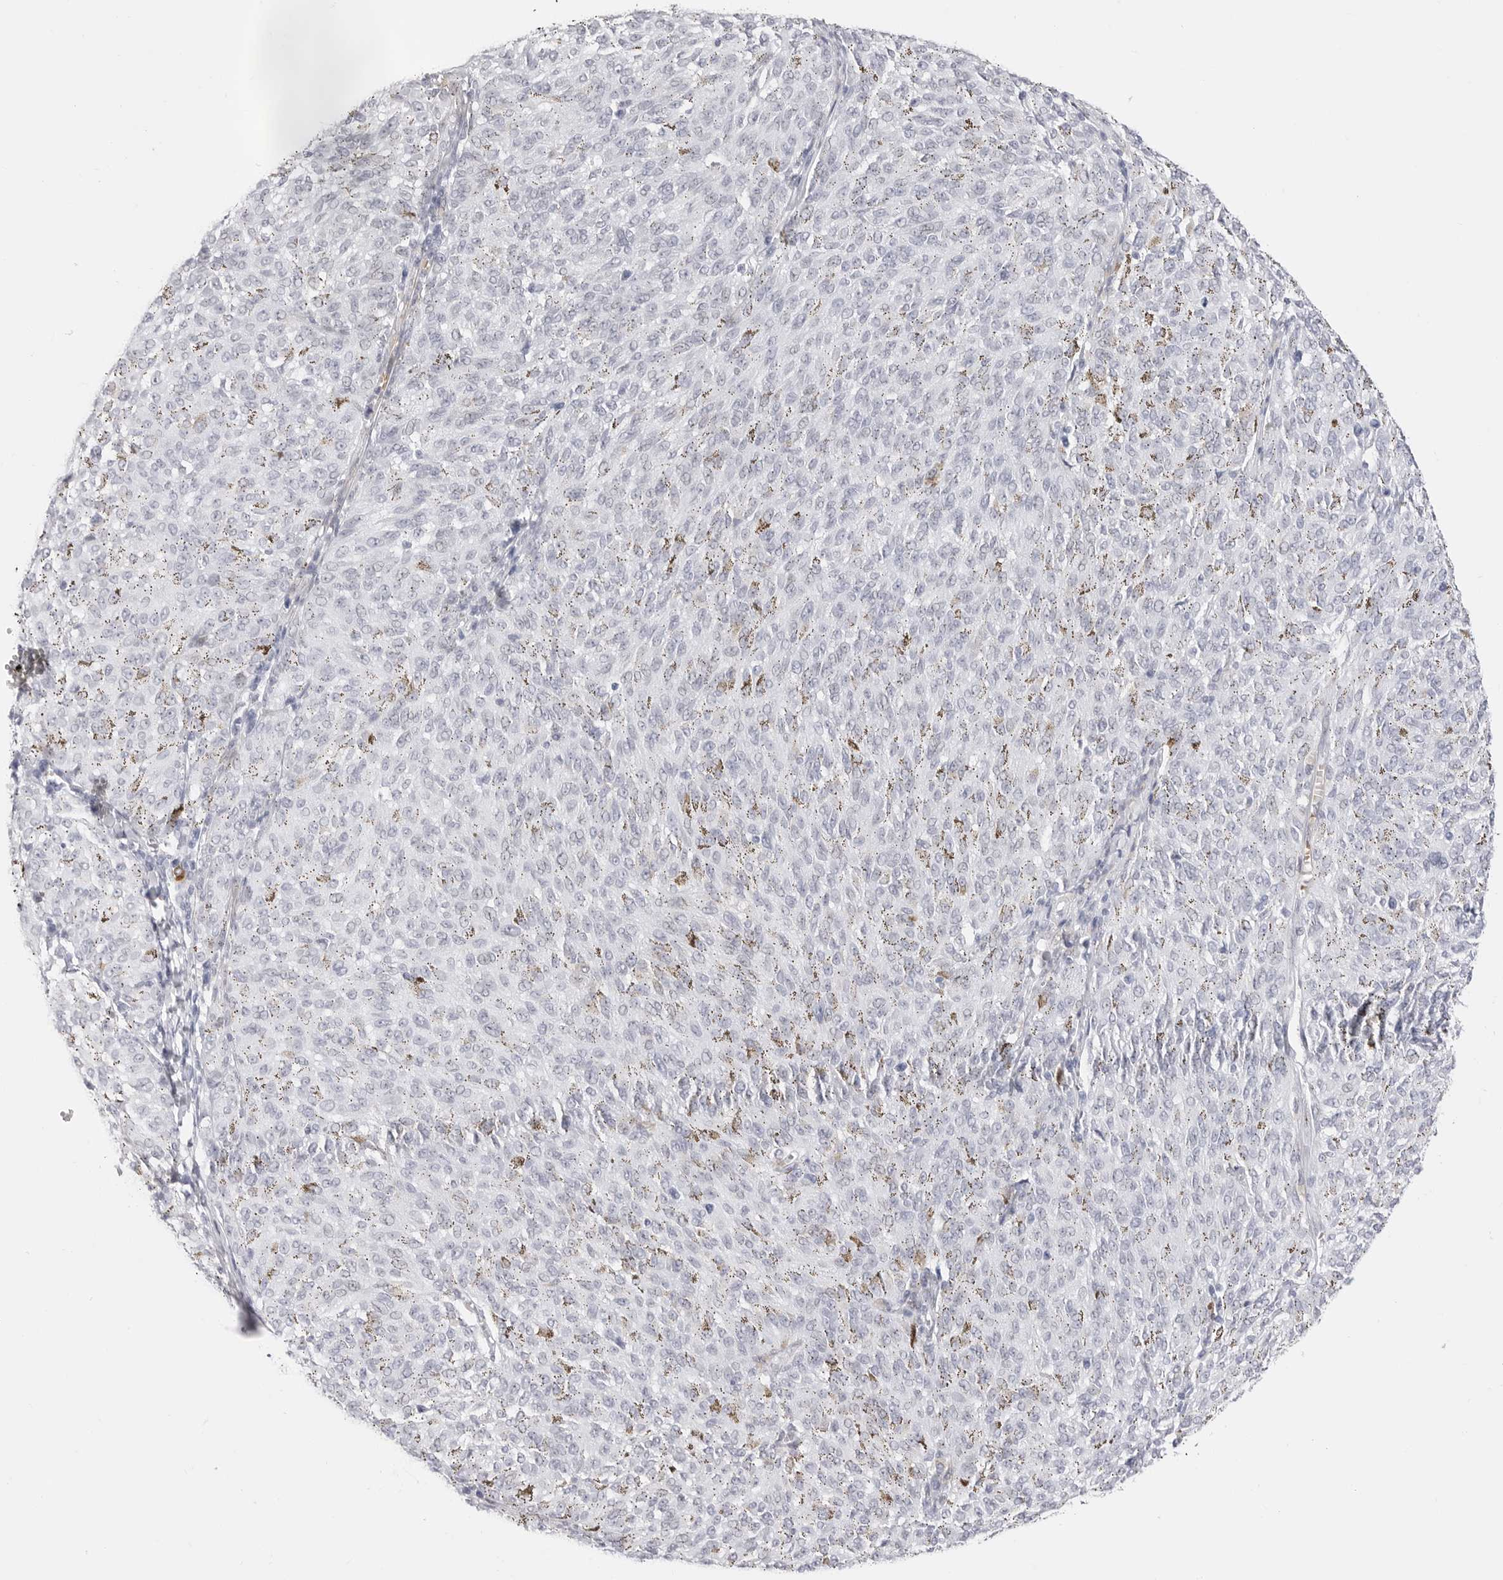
{"staining": {"intensity": "negative", "quantity": "none", "location": "none"}, "tissue": "melanoma", "cell_type": "Tumor cells", "image_type": "cancer", "snomed": [{"axis": "morphology", "description": "Malignant melanoma, NOS"}, {"axis": "topography", "description": "Skin"}], "caption": "Immunohistochemical staining of malignant melanoma demonstrates no significant expression in tumor cells. (Immunohistochemistry, brightfield microscopy, high magnification).", "gene": "TSSK1B", "patient": {"sex": "female", "age": 72}}